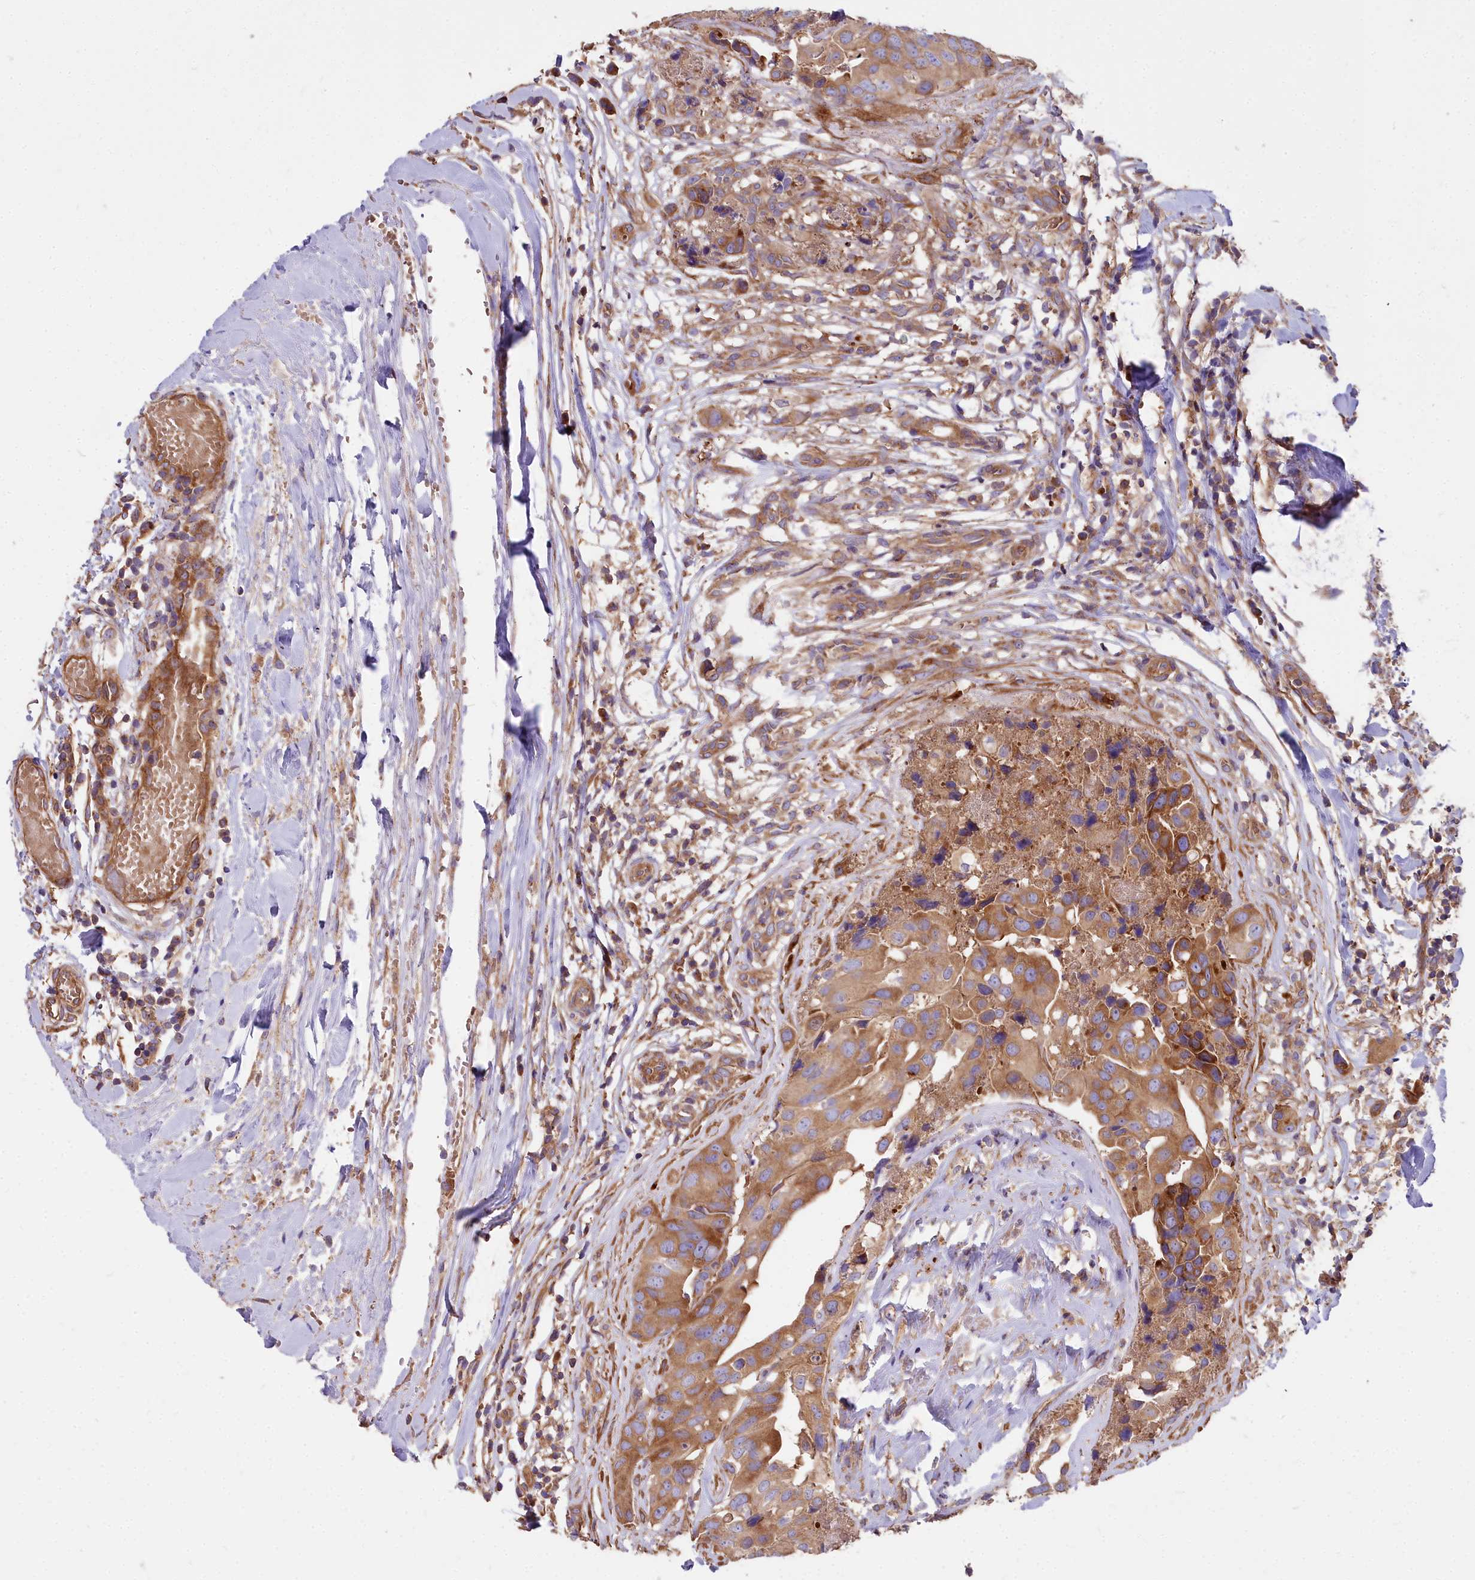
{"staining": {"intensity": "moderate", "quantity": ">75%", "location": "cytoplasmic/membranous"}, "tissue": "head and neck cancer", "cell_type": "Tumor cells", "image_type": "cancer", "snomed": [{"axis": "morphology", "description": "Adenocarcinoma, NOS"}, {"axis": "morphology", "description": "Adenocarcinoma, metastatic, NOS"}, {"axis": "topography", "description": "Head-Neck"}], "caption": "Head and neck metastatic adenocarcinoma stained with a protein marker reveals moderate staining in tumor cells.", "gene": "DCTN3", "patient": {"sex": "male", "age": 75}}